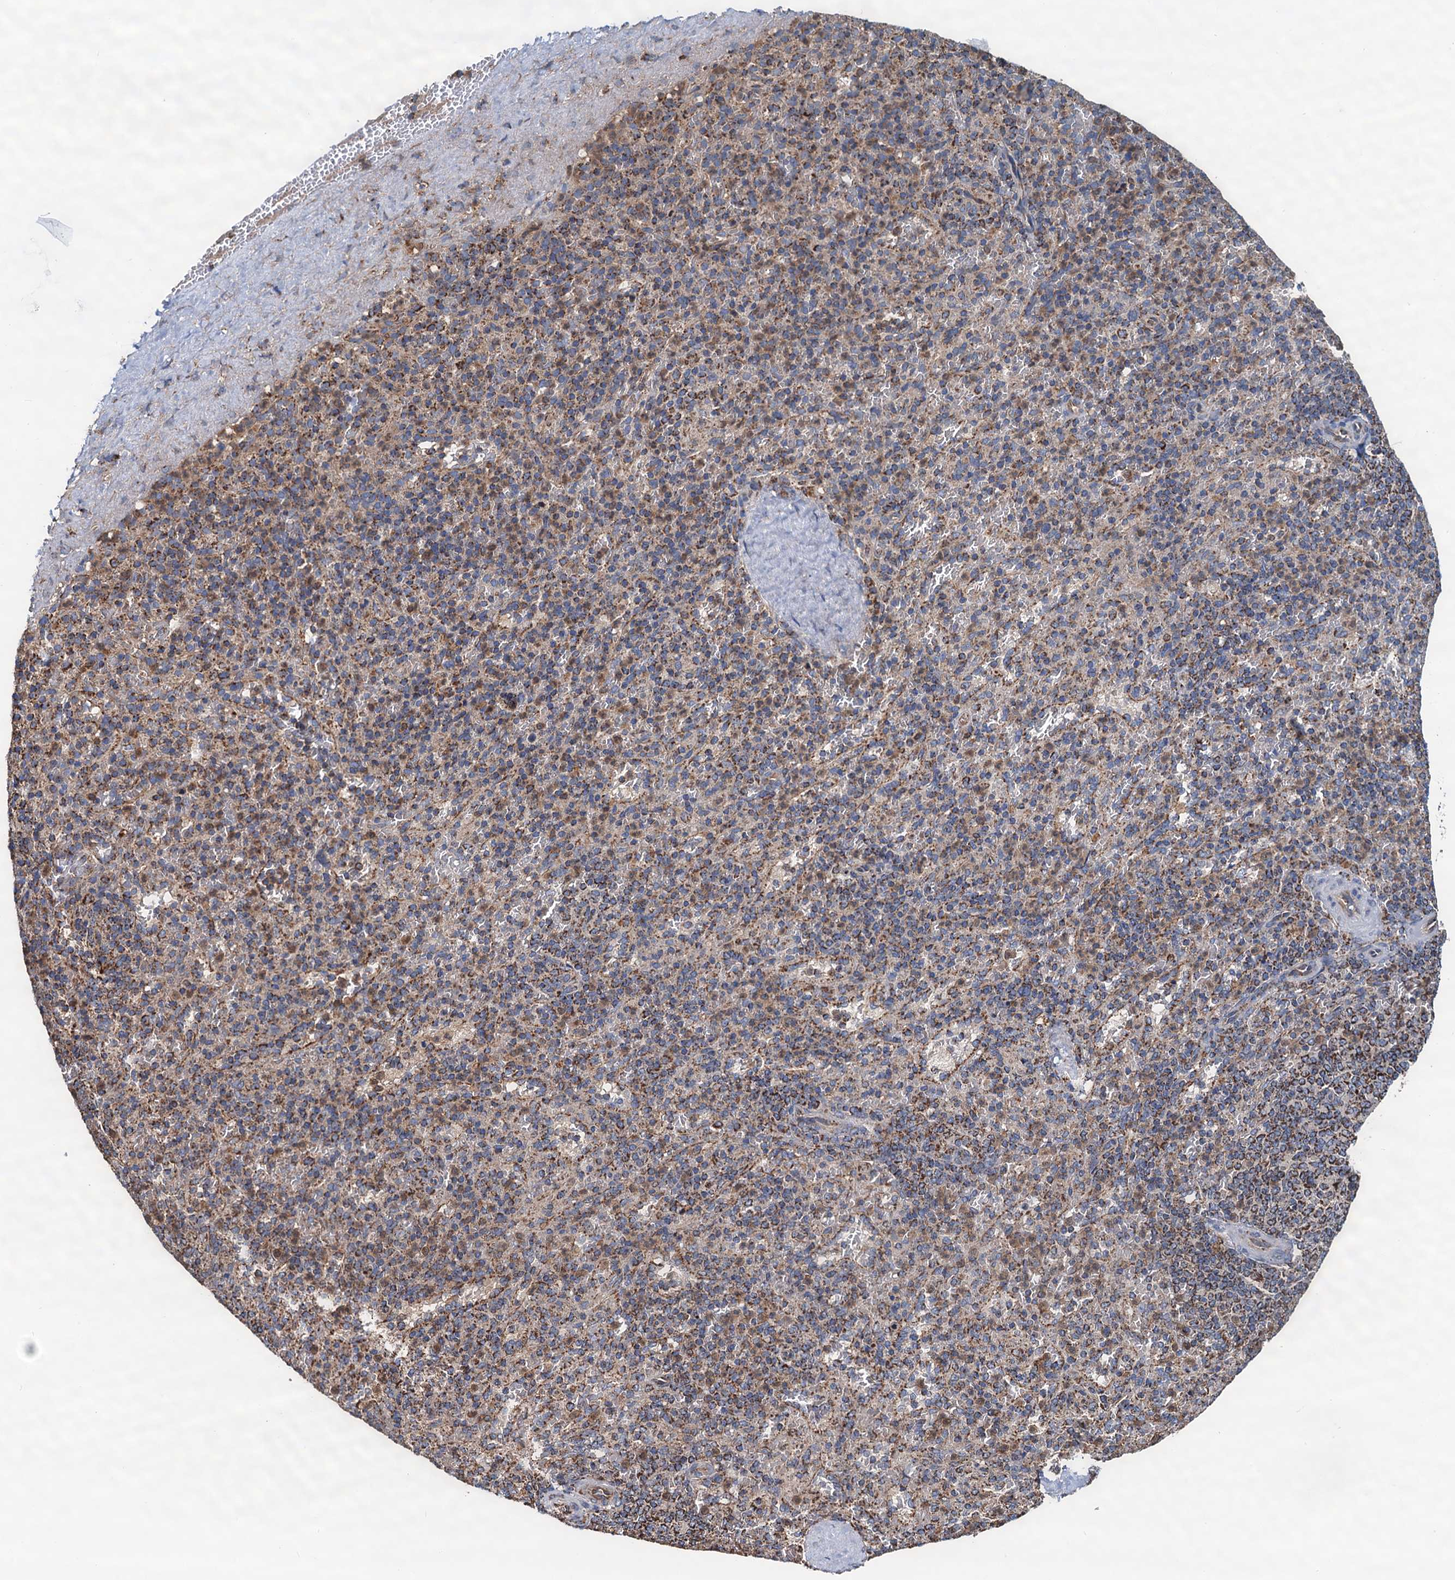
{"staining": {"intensity": "moderate", "quantity": "25%-75%", "location": "cytoplasmic/membranous"}, "tissue": "spleen", "cell_type": "Cells in red pulp", "image_type": "normal", "snomed": [{"axis": "morphology", "description": "Normal tissue, NOS"}, {"axis": "topography", "description": "Spleen"}], "caption": "The micrograph demonstrates immunohistochemical staining of normal spleen. There is moderate cytoplasmic/membranous positivity is identified in approximately 25%-75% of cells in red pulp.", "gene": "AAGAB", "patient": {"sex": "male", "age": 82}}